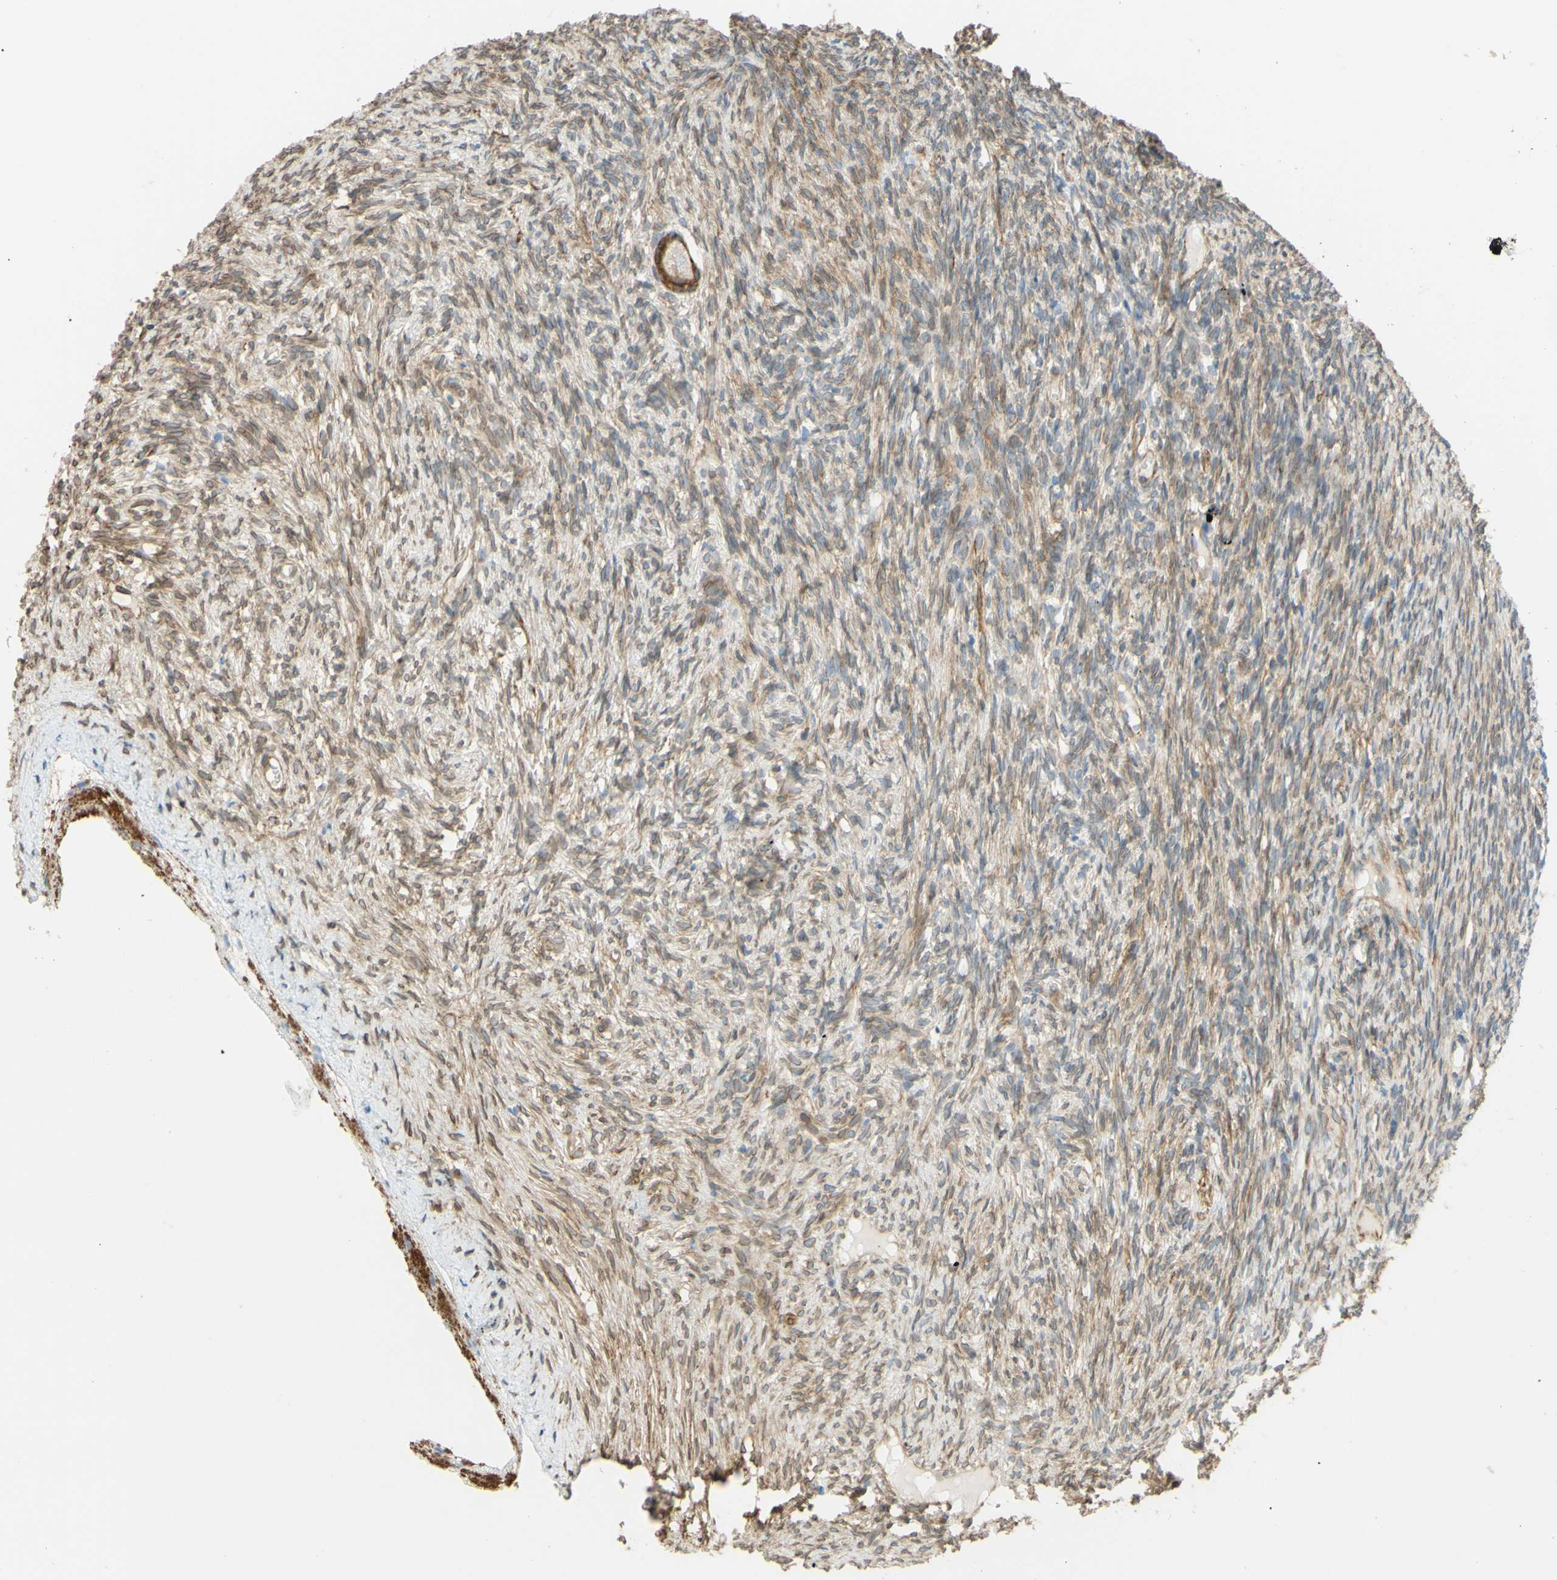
{"staining": {"intensity": "strong", "quantity": ">75%", "location": "cytoplasmic/membranous"}, "tissue": "ovary", "cell_type": "Follicle cells", "image_type": "normal", "snomed": [{"axis": "morphology", "description": "Normal tissue, NOS"}, {"axis": "topography", "description": "Ovary"}], "caption": "A brown stain highlights strong cytoplasmic/membranous staining of a protein in follicle cells of normal human ovary. The staining was performed using DAB, with brown indicating positive protein expression. Nuclei are stained blue with hematoxylin.", "gene": "ENDOD1", "patient": {"sex": "female", "age": 33}}